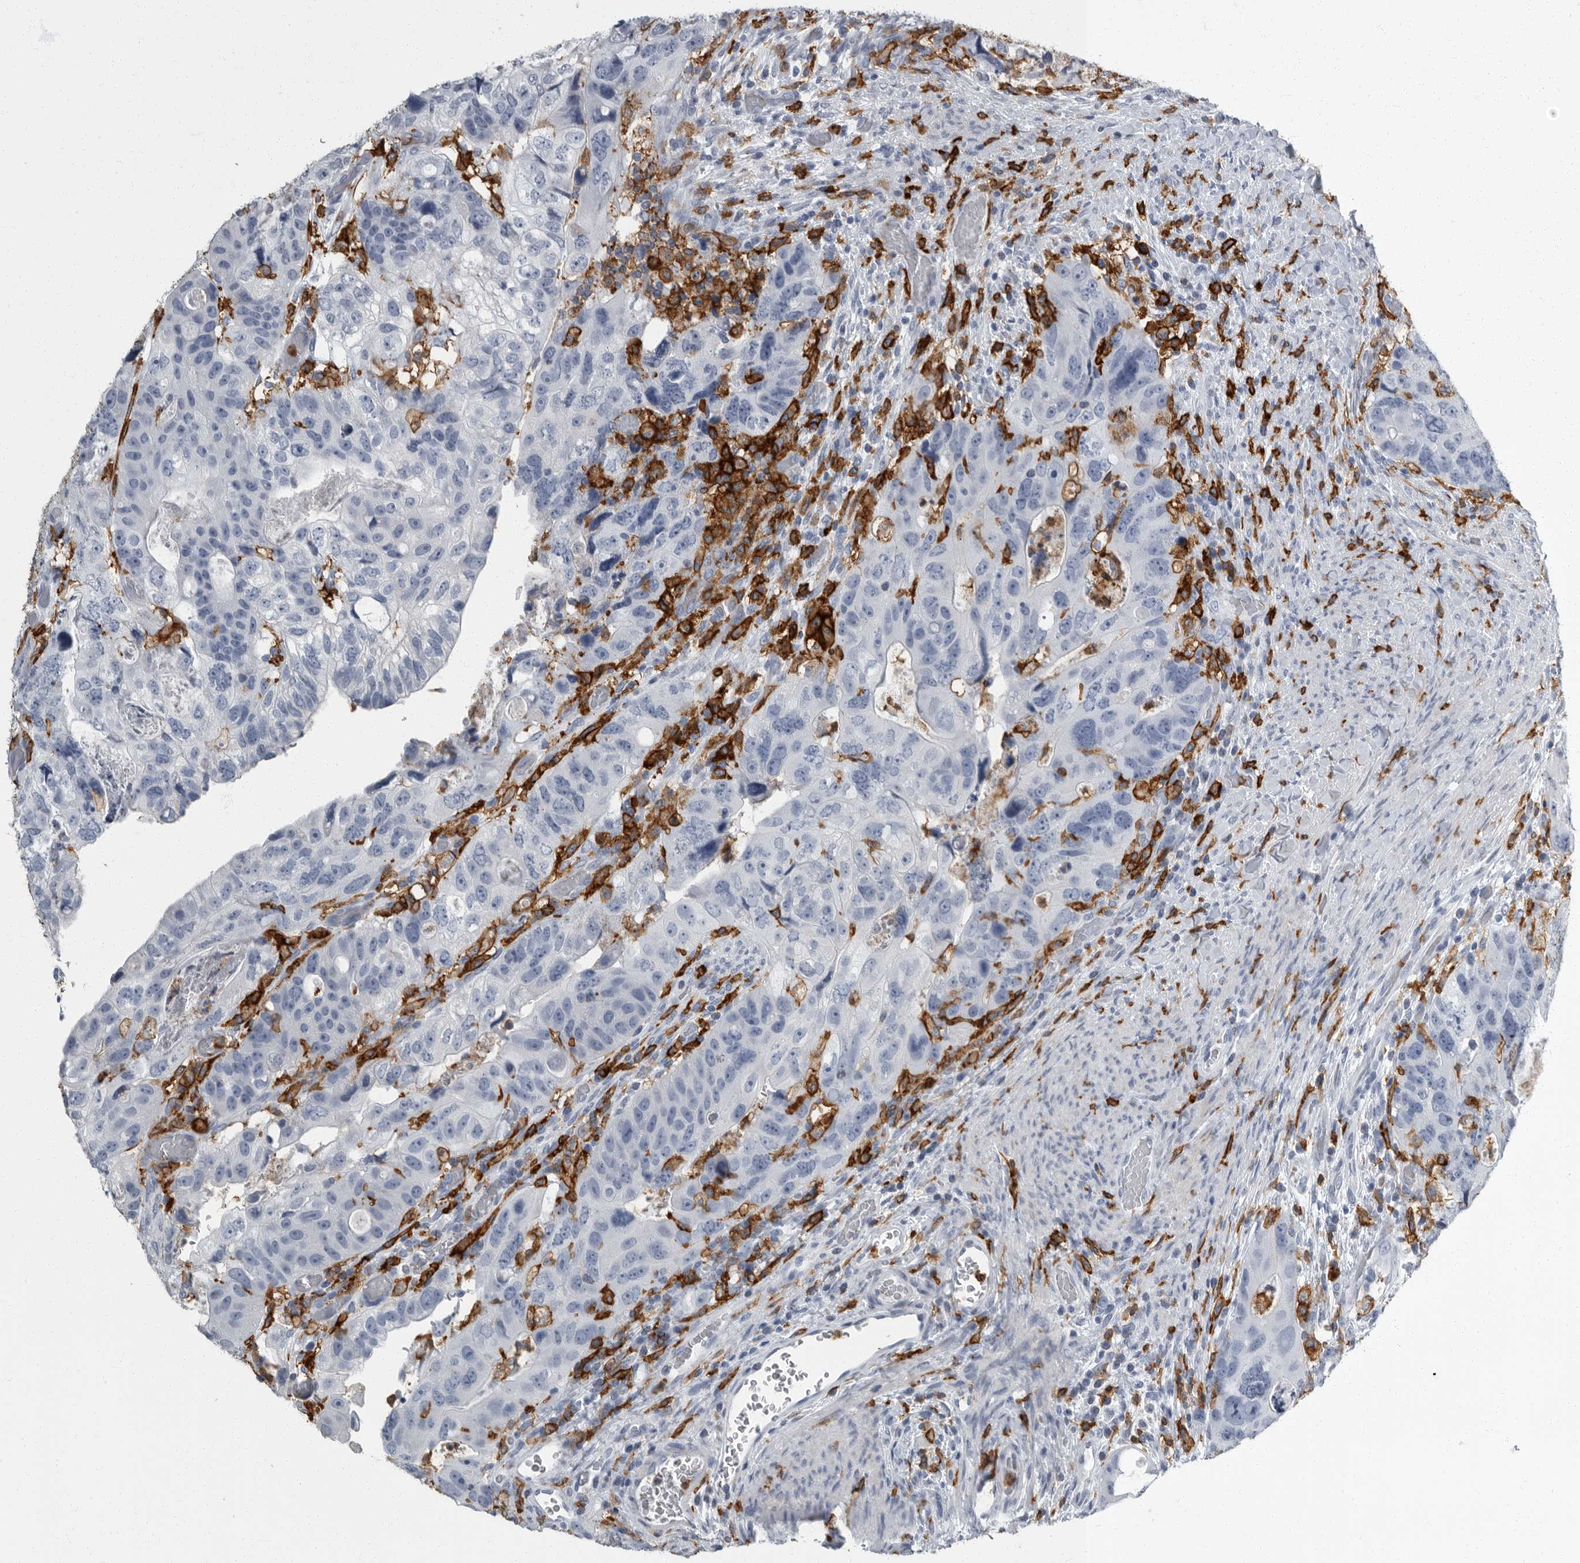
{"staining": {"intensity": "negative", "quantity": "none", "location": "none"}, "tissue": "colorectal cancer", "cell_type": "Tumor cells", "image_type": "cancer", "snomed": [{"axis": "morphology", "description": "Adenocarcinoma, NOS"}, {"axis": "topography", "description": "Rectum"}], "caption": "High power microscopy micrograph of an IHC histopathology image of colorectal cancer, revealing no significant positivity in tumor cells.", "gene": "FCER1G", "patient": {"sex": "male", "age": 59}}